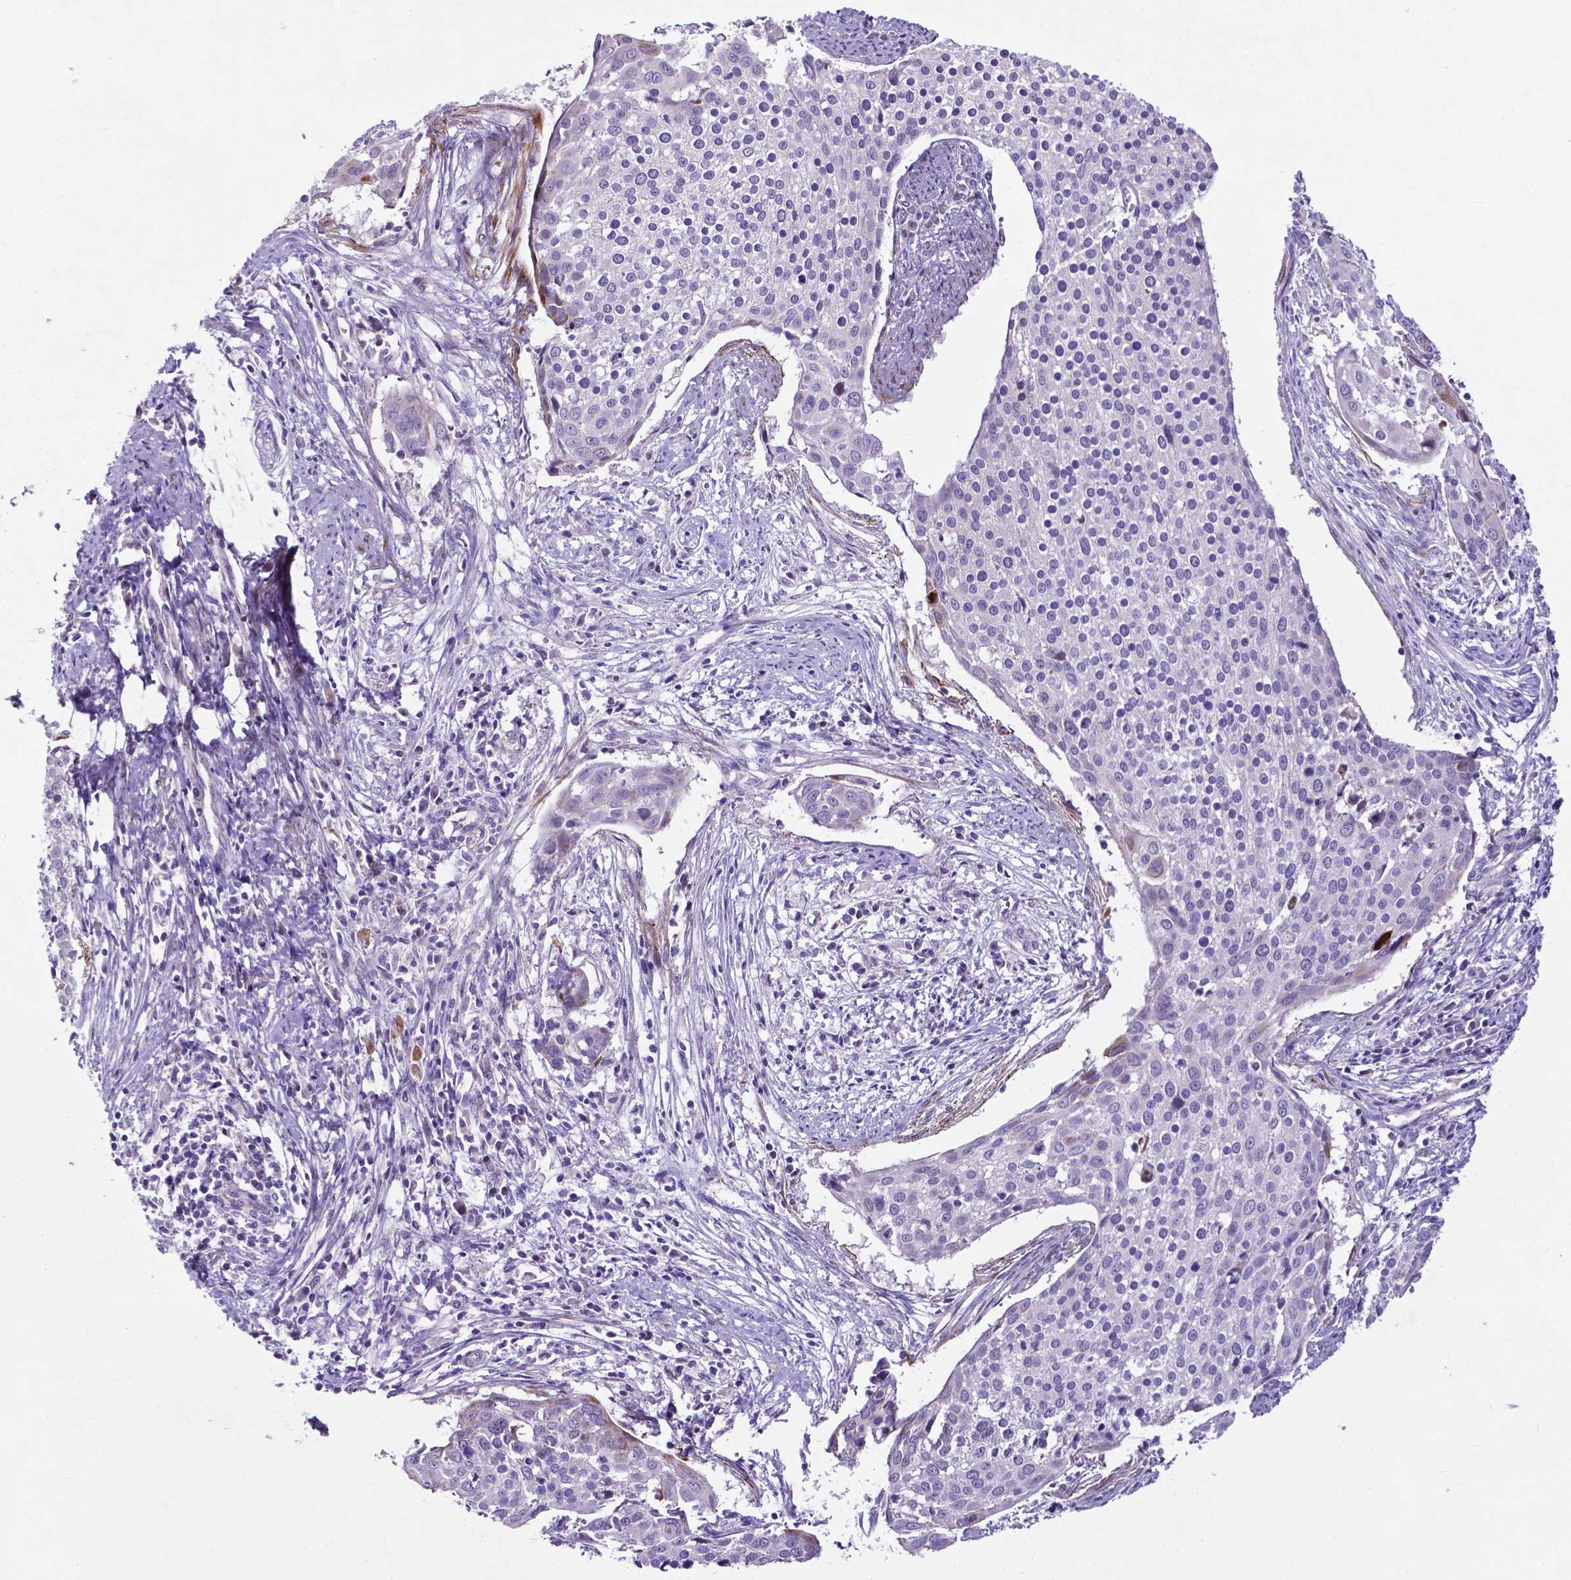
{"staining": {"intensity": "negative", "quantity": "none", "location": "none"}, "tissue": "cervical cancer", "cell_type": "Tumor cells", "image_type": "cancer", "snomed": [{"axis": "morphology", "description": "Squamous cell carcinoma, NOS"}, {"axis": "topography", "description": "Cervix"}], "caption": "This is an IHC micrograph of human cervical squamous cell carcinoma. There is no positivity in tumor cells.", "gene": "PFKFB4", "patient": {"sex": "female", "age": 39}}